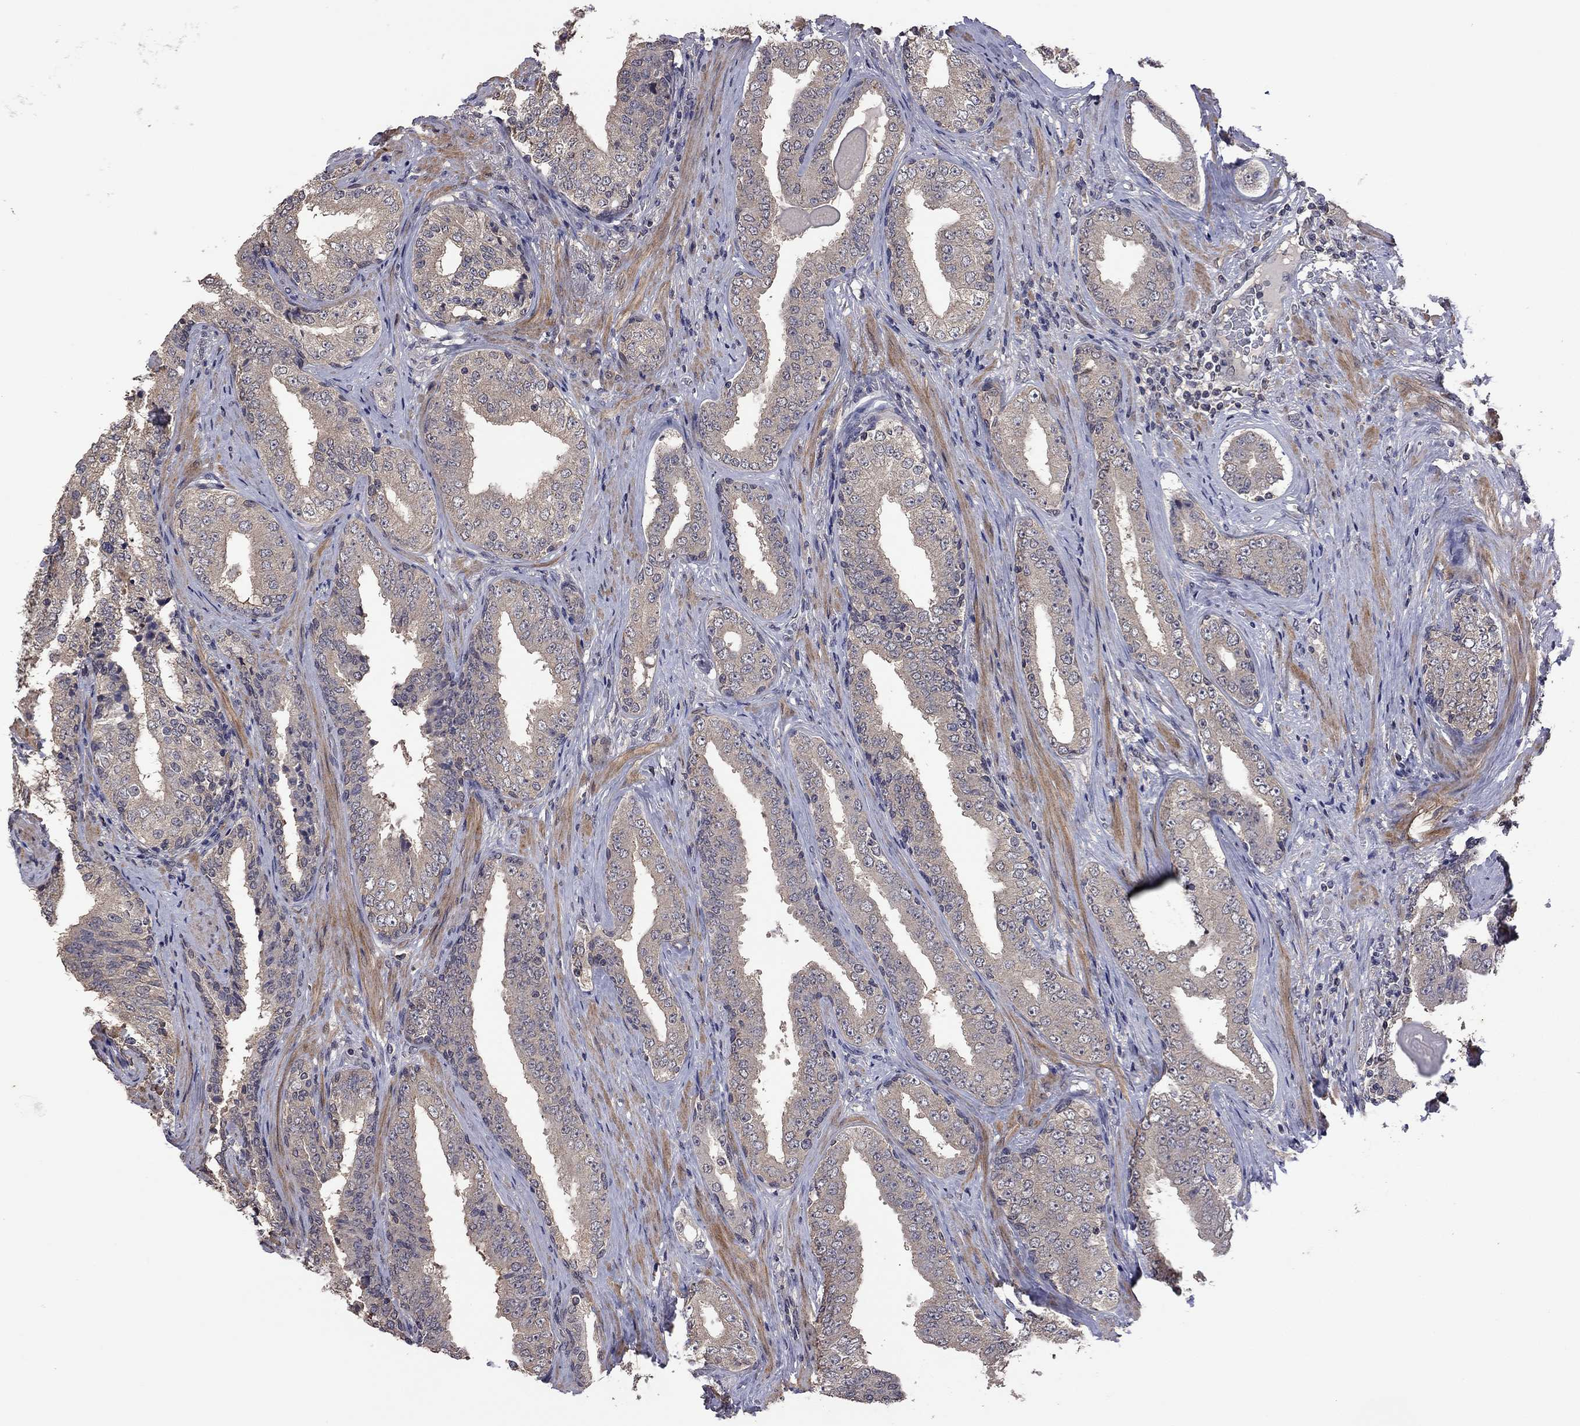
{"staining": {"intensity": "weak", "quantity": "25%-75%", "location": "cytoplasmic/membranous"}, "tissue": "prostate cancer", "cell_type": "Tumor cells", "image_type": "cancer", "snomed": [{"axis": "morphology", "description": "Adenocarcinoma, Low grade"}, {"axis": "topography", "description": "Prostate and seminal vesicle, NOS"}], "caption": "Human prostate low-grade adenocarcinoma stained for a protein (brown) reveals weak cytoplasmic/membranous positive staining in about 25%-75% of tumor cells.", "gene": "TSNARE1", "patient": {"sex": "male", "age": 61}}